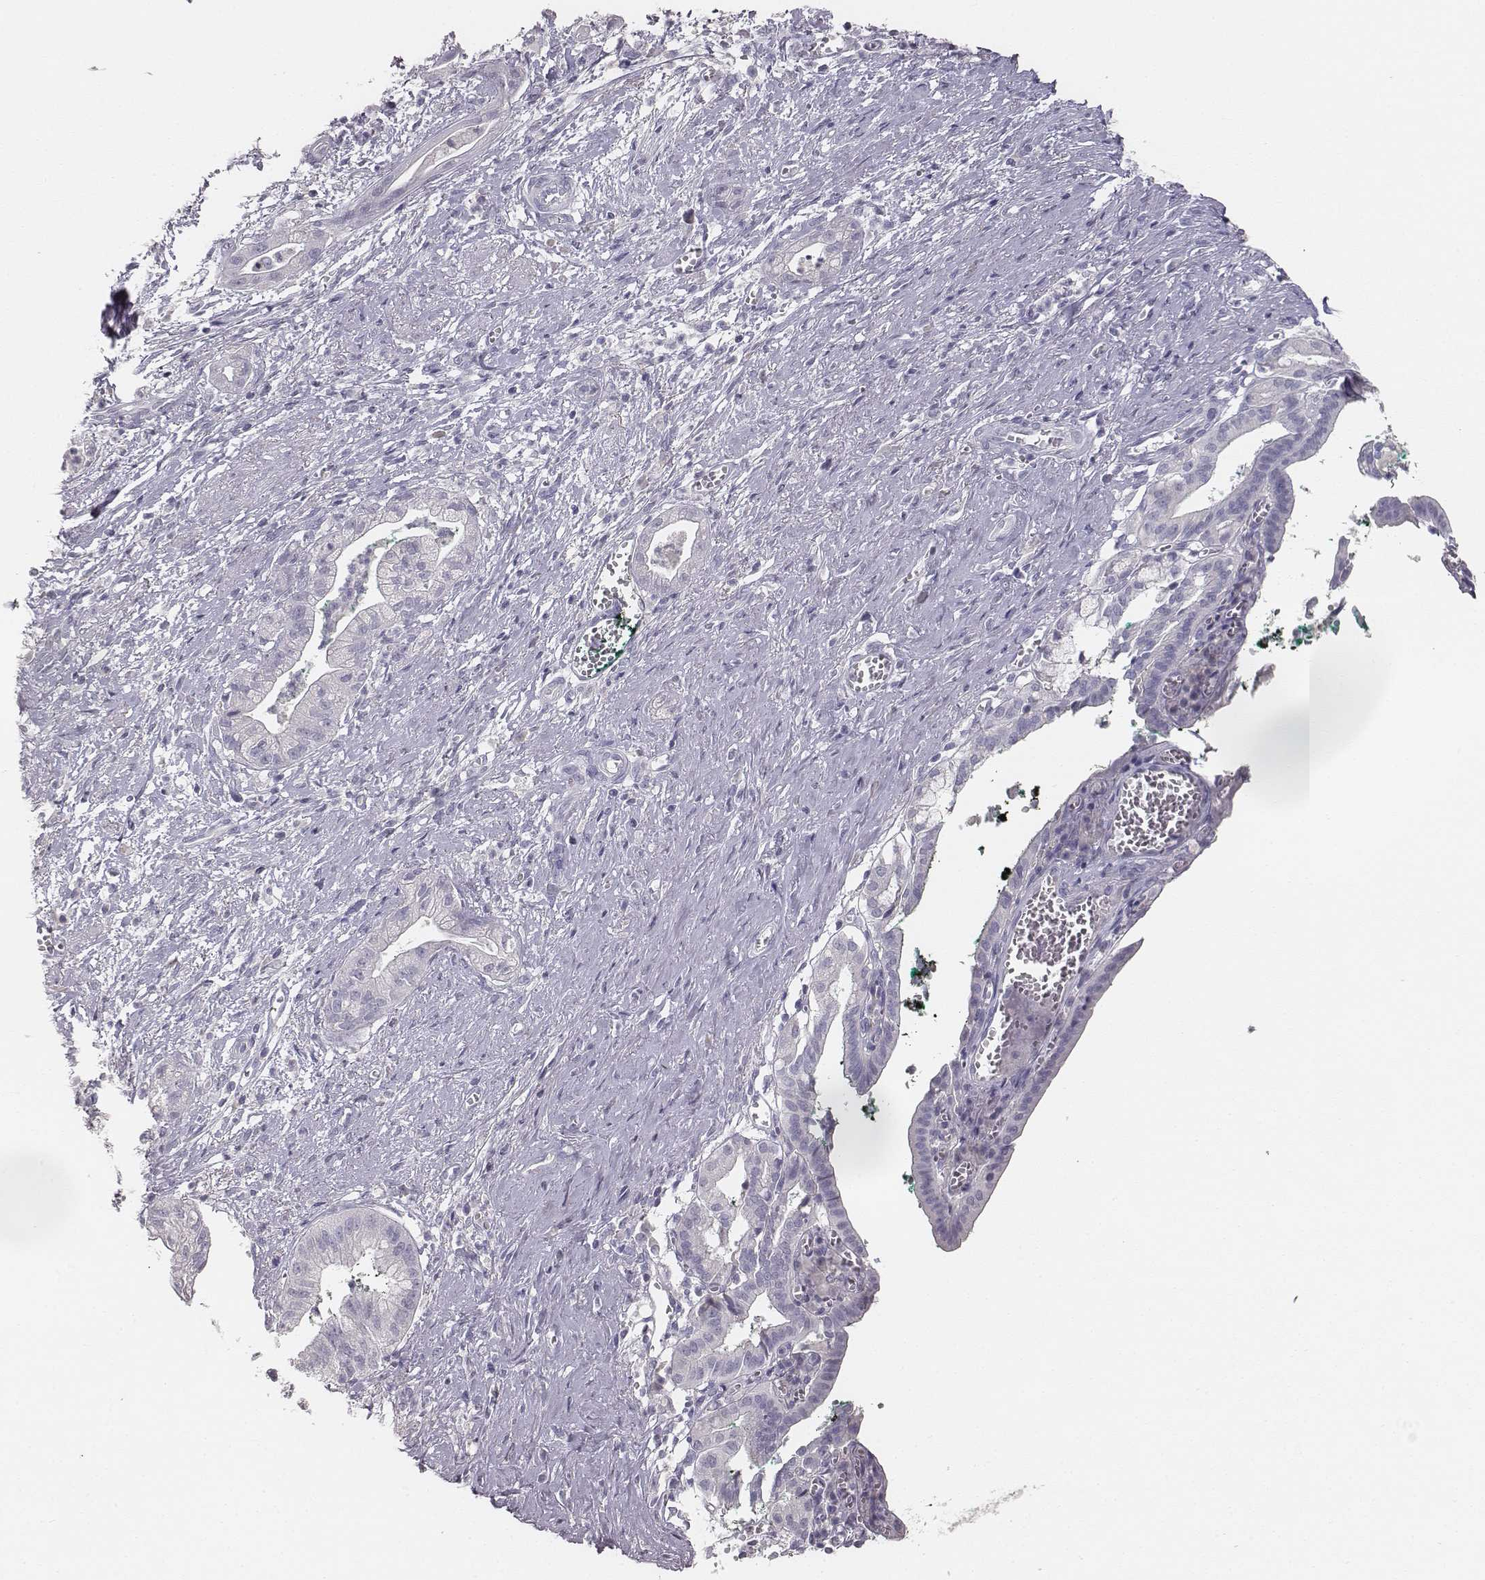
{"staining": {"intensity": "negative", "quantity": "none", "location": "none"}, "tissue": "pancreatic cancer", "cell_type": "Tumor cells", "image_type": "cancer", "snomed": [{"axis": "morphology", "description": "Normal tissue, NOS"}, {"axis": "morphology", "description": "Adenocarcinoma, NOS"}, {"axis": "topography", "description": "Lymph node"}, {"axis": "topography", "description": "Pancreas"}], "caption": "IHC of pancreatic cancer (adenocarcinoma) reveals no staining in tumor cells. (DAB immunohistochemistry visualized using brightfield microscopy, high magnification).", "gene": "MYH6", "patient": {"sex": "female", "age": 58}}